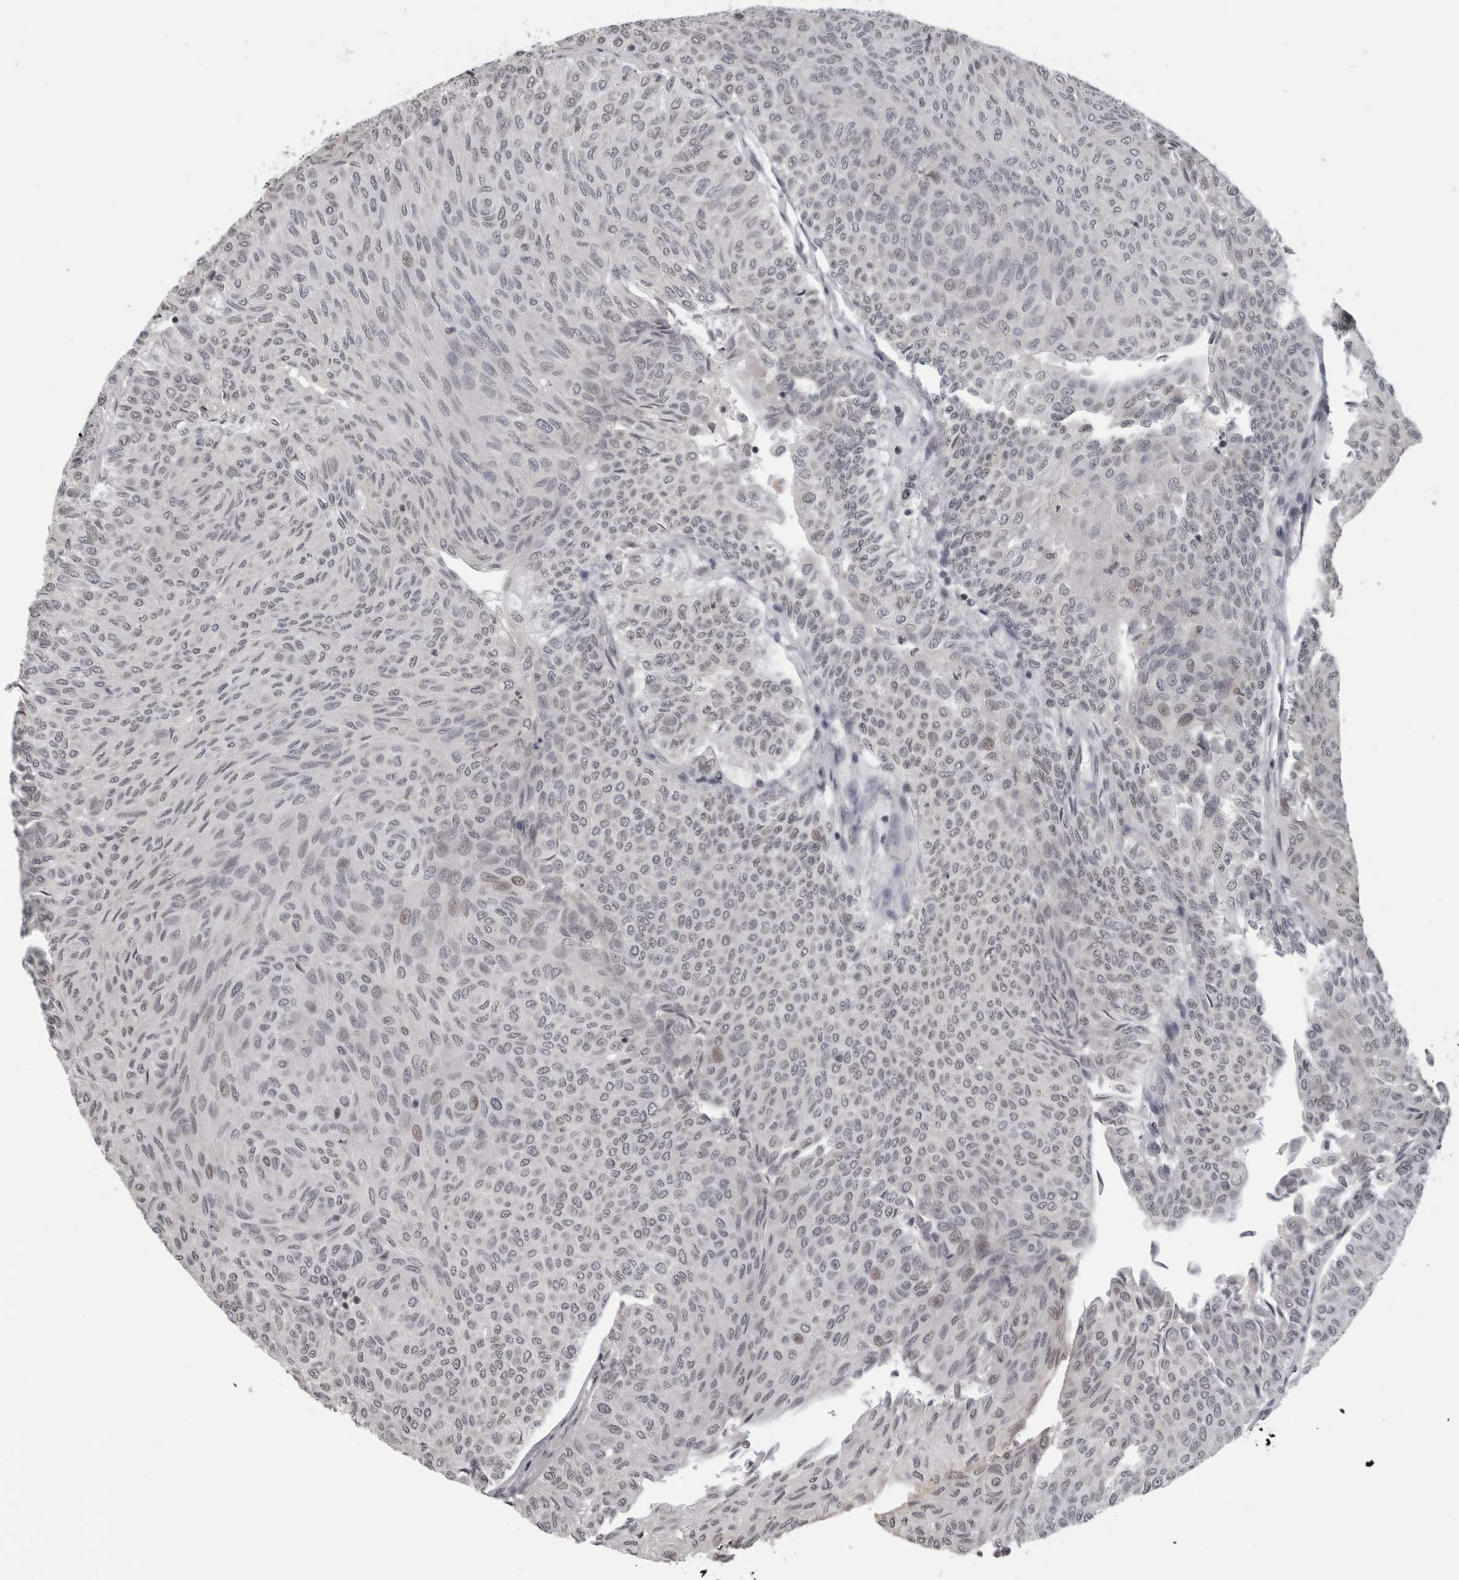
{"staining": {"intensity": "moderate", "quantity": "<25%", "location": "nuclear"}, "tissue": "urothelial cancer", "cell_type": "Tumor cells", "image_type": "cancer", "snomed": [{"axis": "morphology", "description": "Urothelial carcinoma, Low grade"}, {"axis": "topography", "description": "Urinary bladder"}], "caption": "This histopathology image shows immunohistochemistry (IHC) staining of human urothelial carcinoma (low-grade), with low moderate nuclear staining in approximately <25% of tumor cells.", "gene": "MAF", "patient": {"sex": "male", "age": 78}}